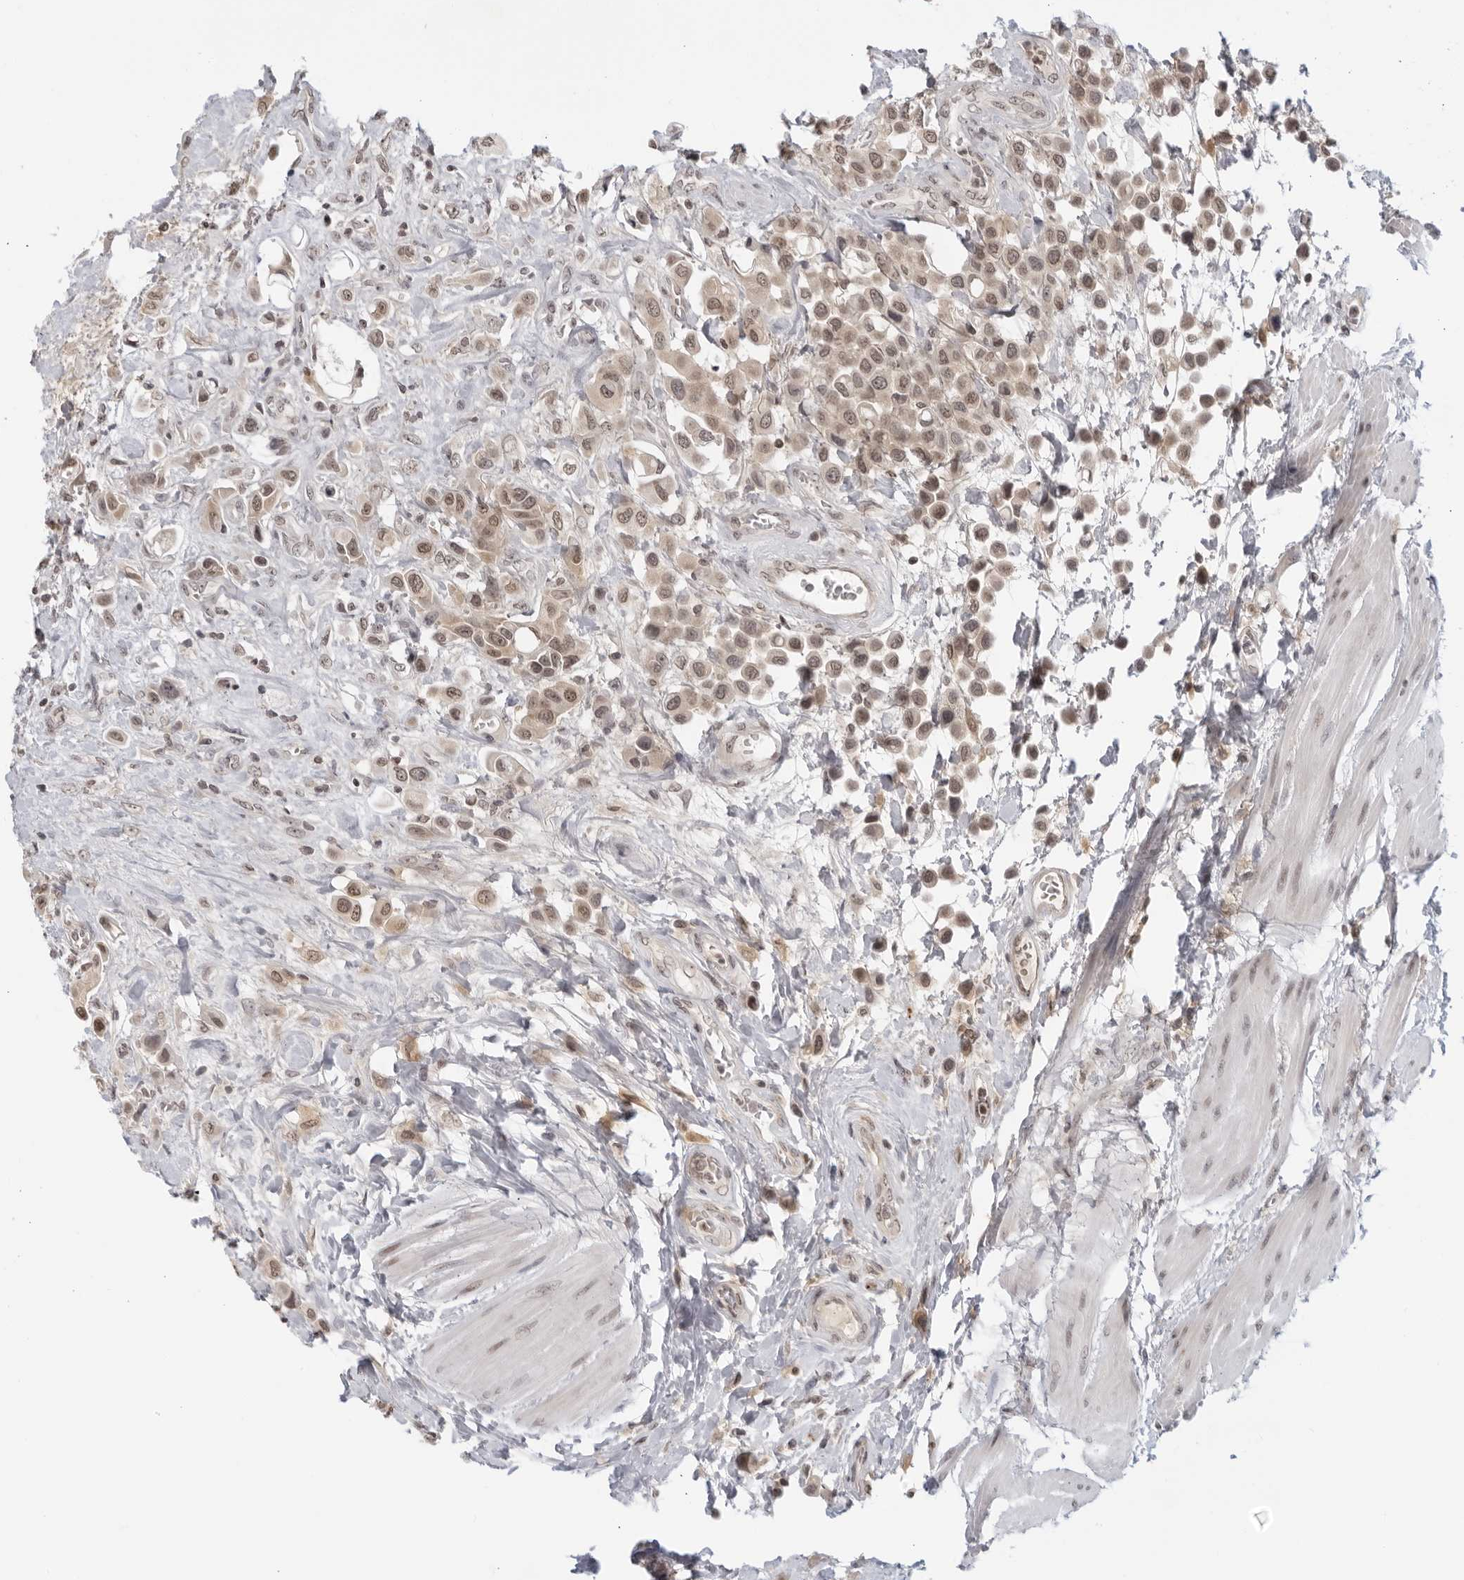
{"staining": {"intensity": "moderate", "quantity": "25%-75%", "location": "nuclear"}, "tissue": "urothelial cancer", "cell_type": "Tumor cells", "image_type": "cancer", "snomed": [{"axis": "morphology", "description": "Urothelial carcinoma, High grade"}, {"axis": "topography", "description": "Urinary bladder"}], "caption": "Immunohistochemical staining of urothelial carcinoma (high-grade) exhibits medium levels of moderate nuclear expression in about 25%-75% of tumor cells.", "gene": "CC2D1B", "patient": {"sex": "male", "age": 50}}